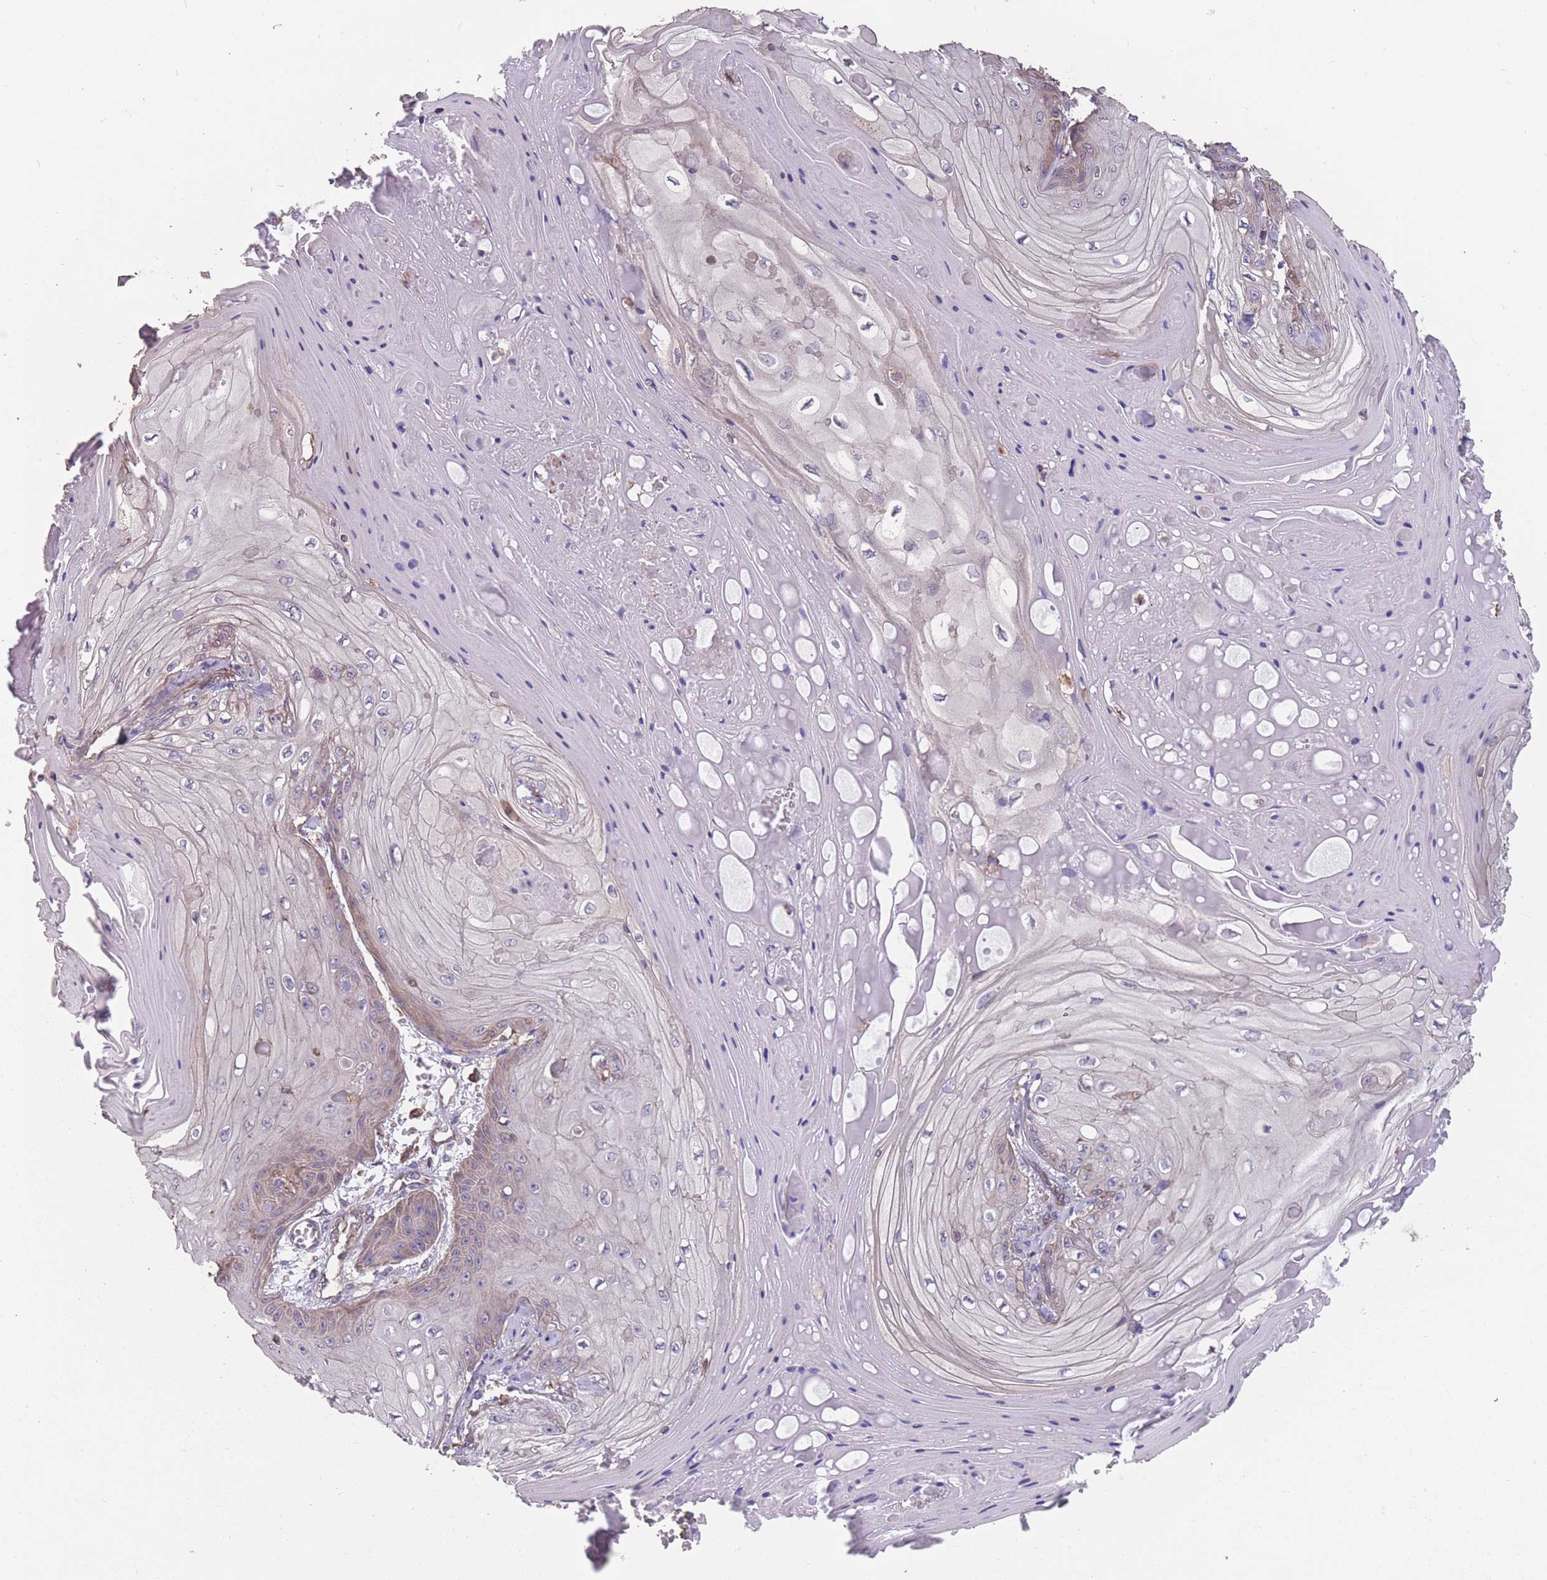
{"staining": {"intensity": "negative", "quantity": "none", "location": "none"}, "tissue": "skin cancer", "cell_type": "Tumor cells", "image_type": "cancer", "snomed": [{"axis": "morphology", "description": "Squamous cell carcinoma, NOS"}, {"axis": "topography", "description": "Skin"}], "caption": "Tumor cells are negative for protein expression in human skin squamous cell carcinoma.", "gene": "NUDT21", "patient": {"sex": "male", "age": 74}}